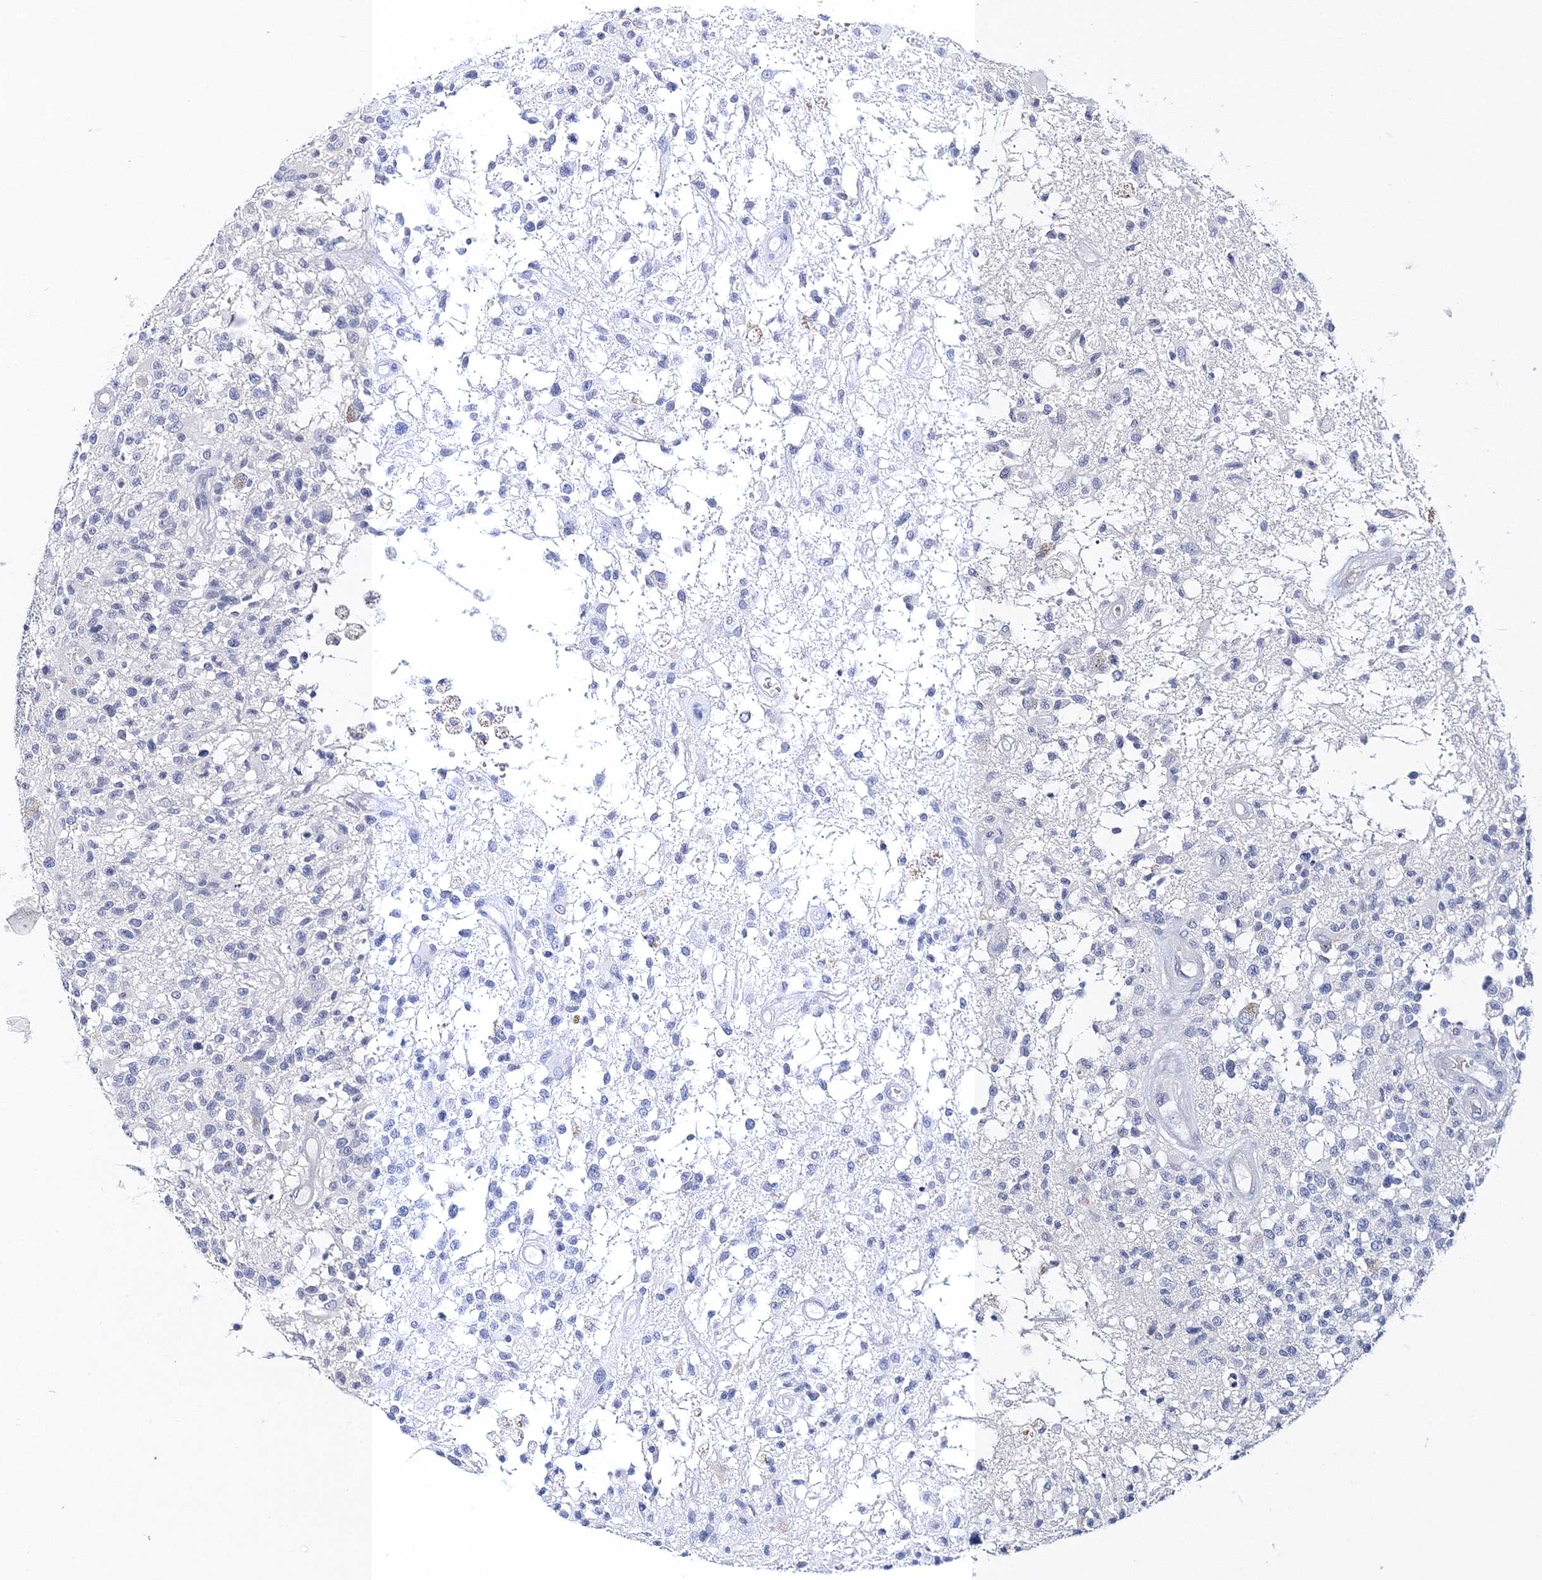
{"staining": {"intensity": "negative", "quantity": "none", "location": "none"}, "tissue": "glioma", "cell_type": "Tumor cells", "image_type": "cancer", "snomed": [{"axis": "morphology", "description": "Glioma, malignant, High grade"}, {"axis": "morphology", "description": "Glioblastoma, NOS"}, {"axis": "topography", "description": "Brain"}], "caption": "An IHC micrograph of glioma is shown. There is no staining in tumor cells of glioma.", "gene": "MYOZ2", "patient": {"sex": "male", "age": 60}}